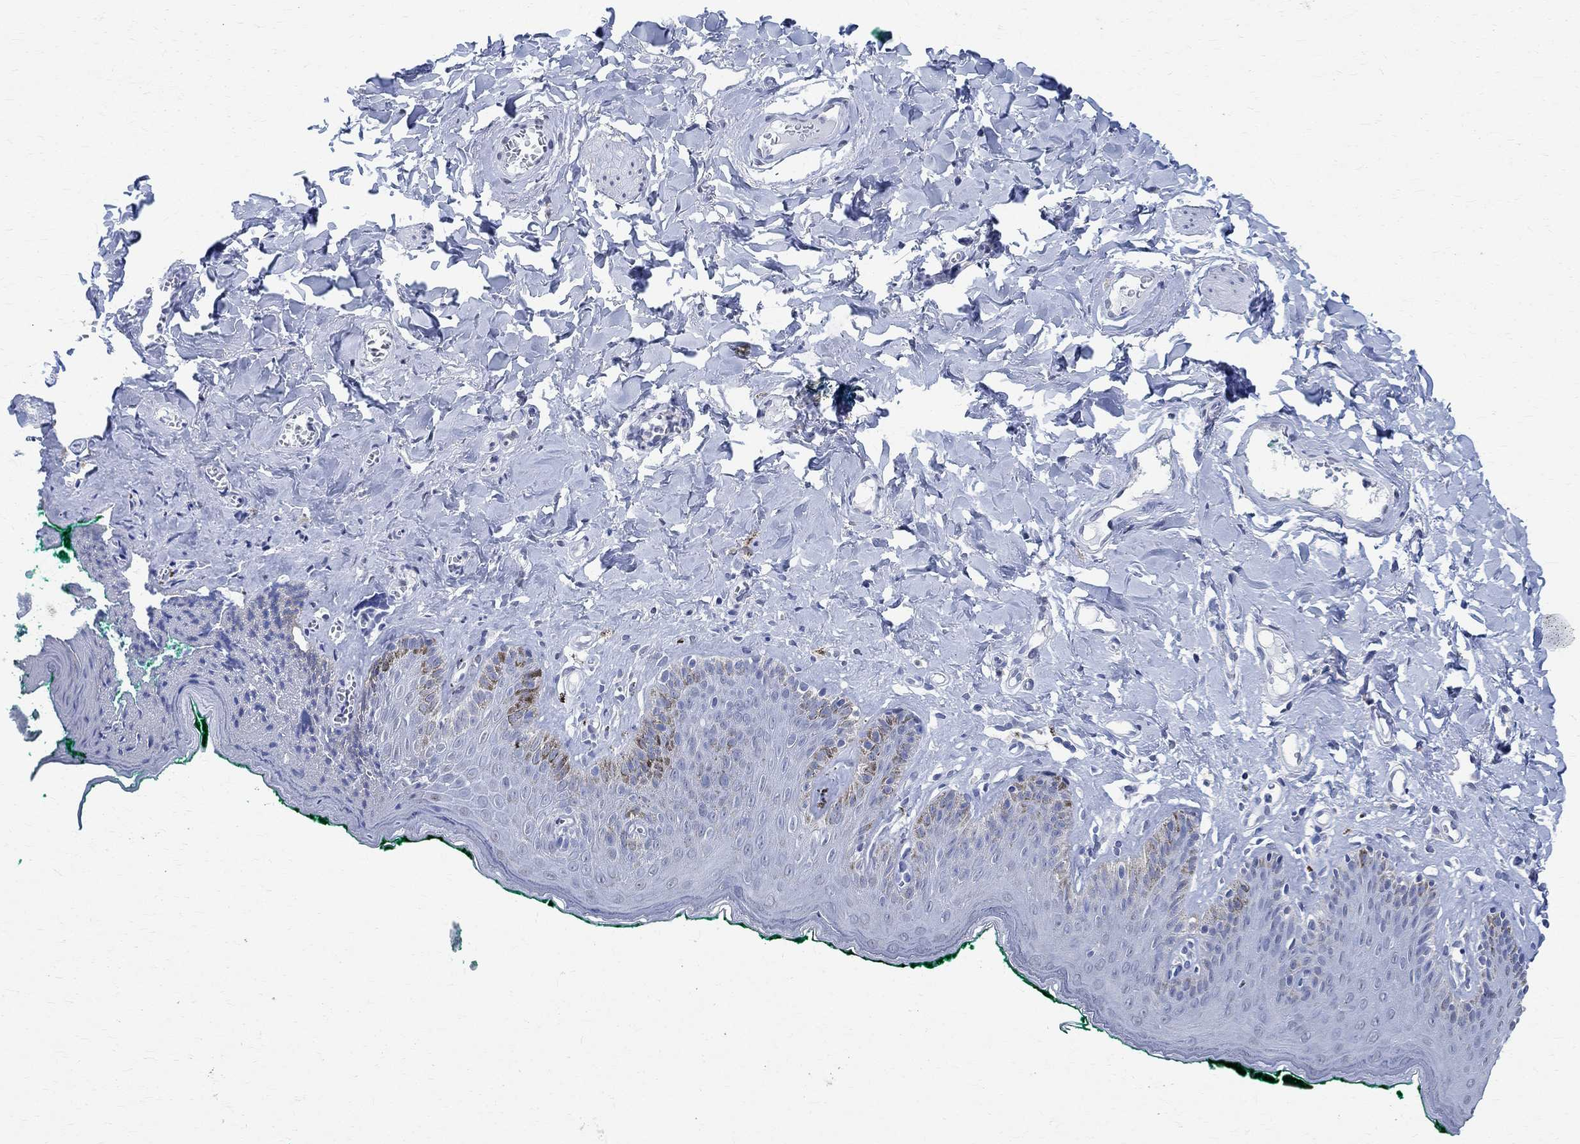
{"staining": {"intensity": "negative", "quantity": "none", "location": "none"}, "tissue": "skin", "cell_type": "Epidermal cells", "image_type": "normal", "snomed": [{"axis": "morphology", "description": "Normal tissue, NOS"}, {"axis": "topography", "description": "Vulva"}], "caption": "Skin stained for a protein using IHC displays no positivity epidermal cells.", "gene": "TMEM221", "patient": {"sex": "female", "age": 66}}